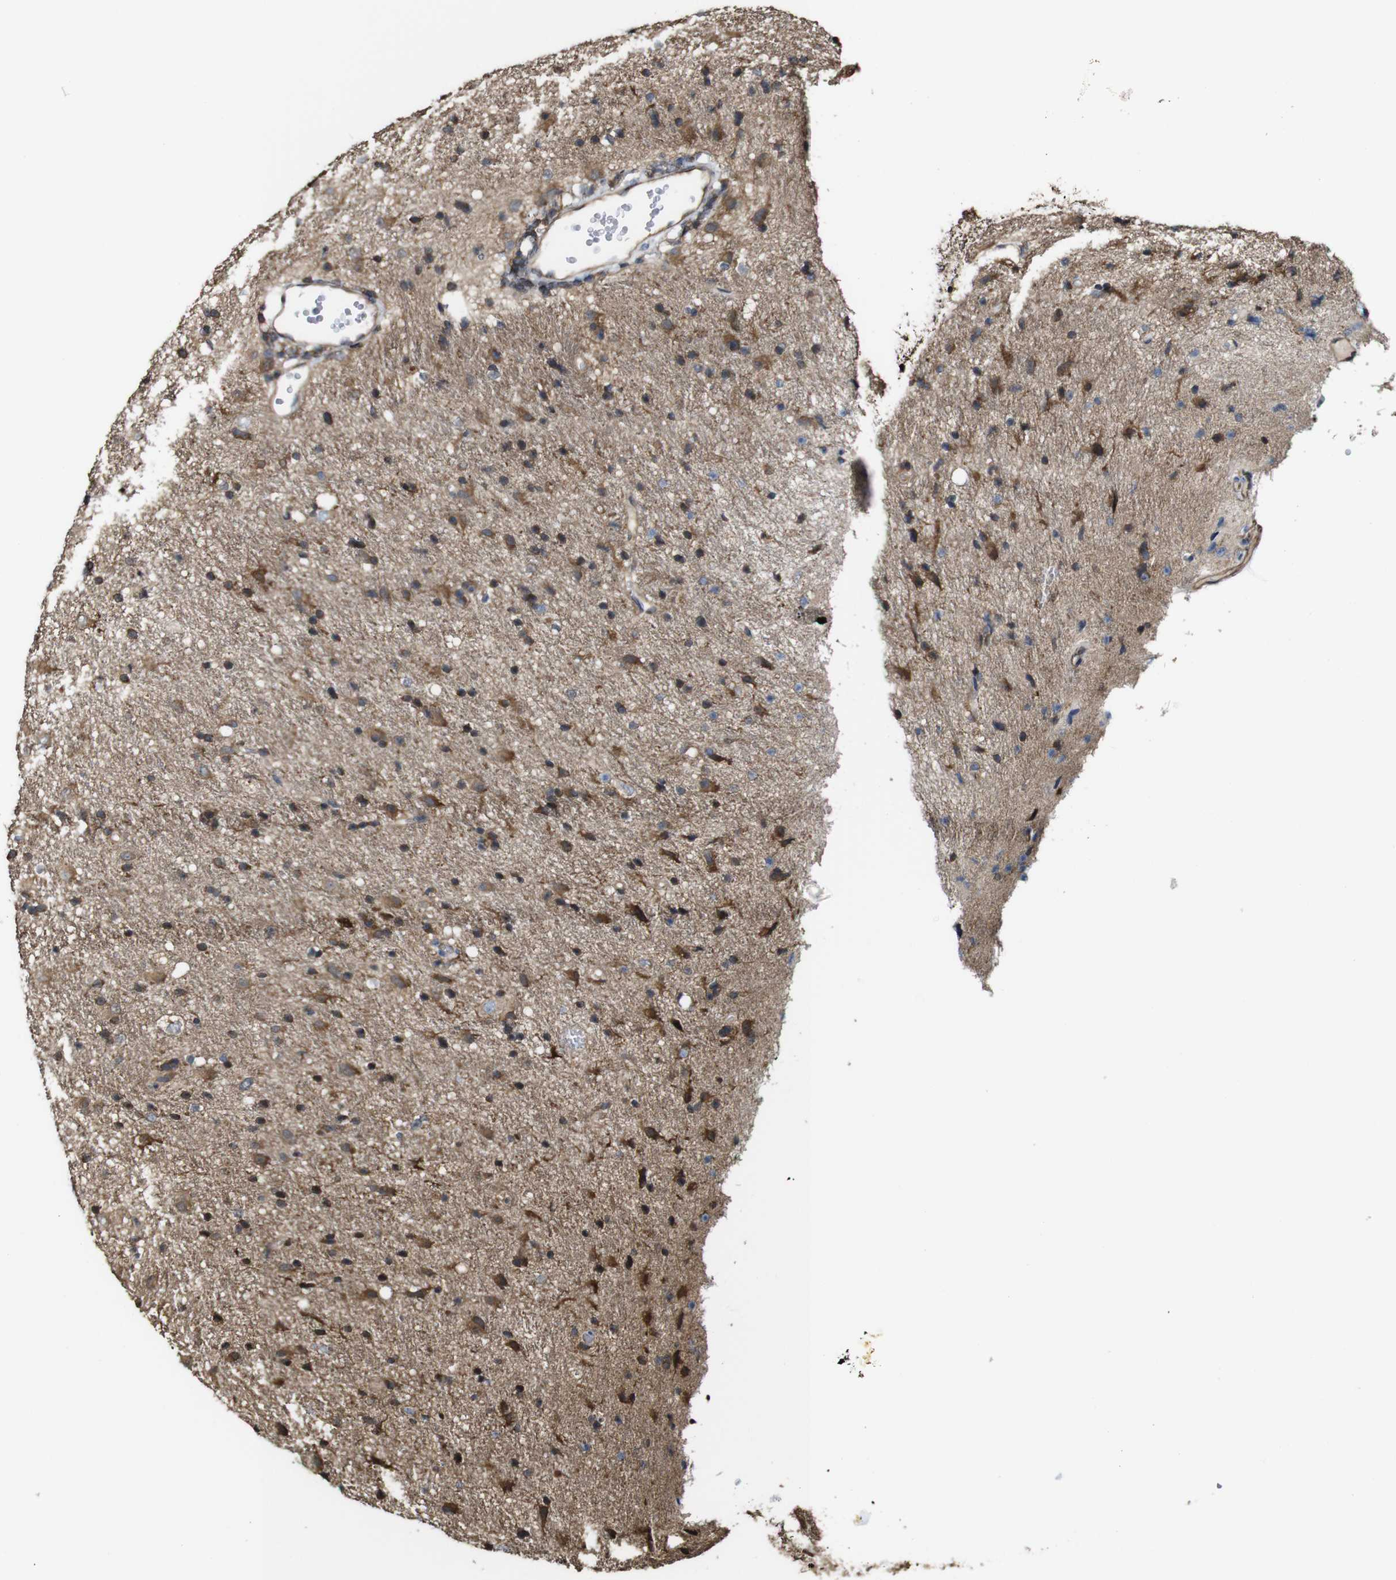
{"staining": {"intensity": "moderate", "quantity": "25%-75%", "location": "cytoplasmic/membranous"}, "tissue": "glioma", "cell_type": "Tumor cells", "image_type": "cancer", "snomed": [{"axis": "morphology", "description": "Glioma, malignant, Low grade"}, {"axis": "topography", "description": "Brain"}], "caption": "Protein staining of glioma tissue displays moderate cytoplasmic/membranous expression in approximately 25%-75% of tumor cells. The staining was performed using DAB to visualize the protein expression in brown, while the nuclei were stained in blue with hematoxylin (Magnification: 20x).", "gene": "PTPRR", "patient": {"sex": "male", "age": 77}}